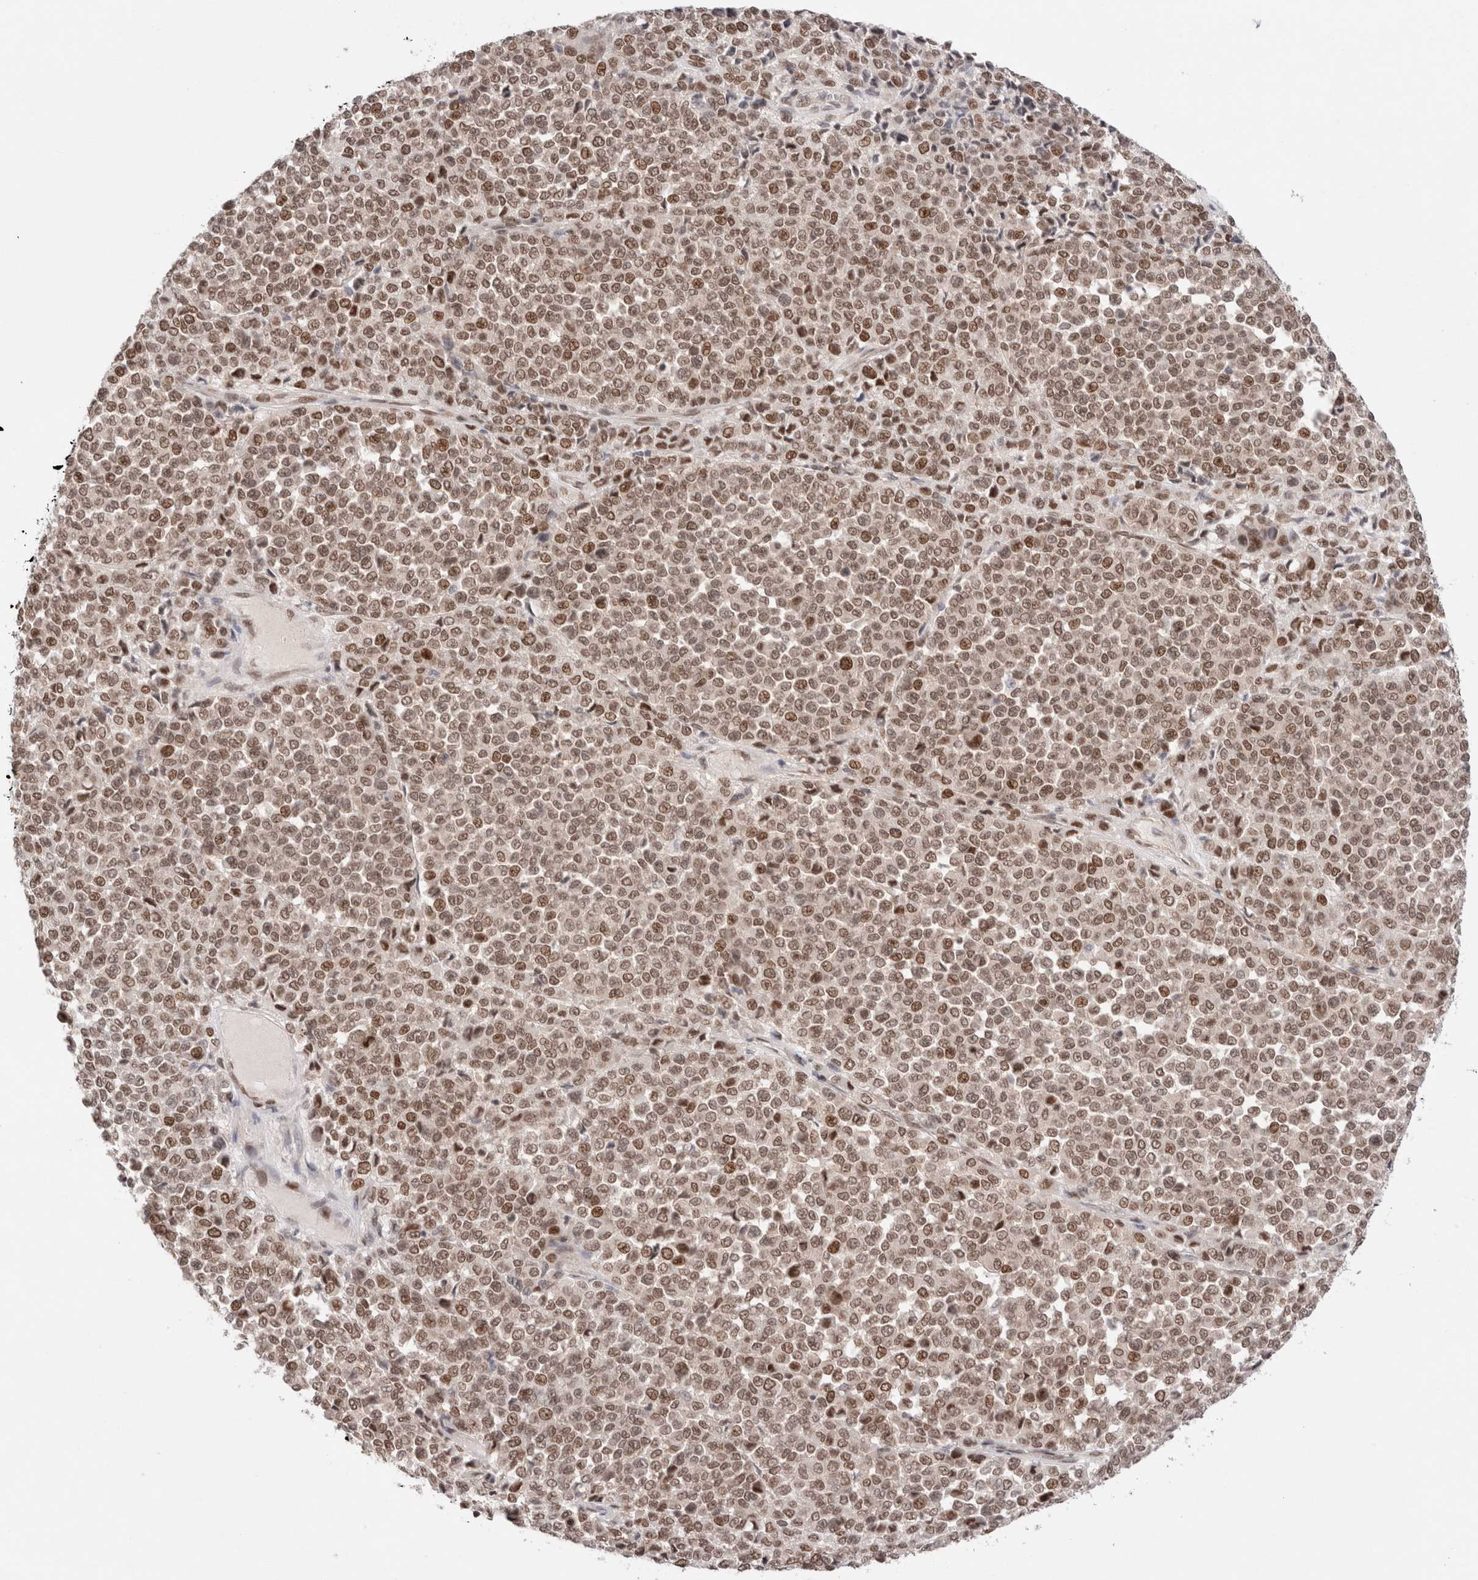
{"staining": {"intensity": "moderate", "quantity": ">75%", "location": "nuclear"}, "tissue": "melanoma", "cell_type": "Tumor cells", "image_type": "cancer", "snomed": [{"axis": "morphology", "description": "Malignant melanoma, Metastatic site"}, {"axis": "topography", "description": "Pancreas"}], "caption": "Protein staining shows moderate nuclear positivity in about >75% of tumor cells in melanoma. (Brightfield microscopy of DAB IHC at high magnification).", "gene": "GATAD2A", "patient": {"sex": "female", "age": 30}}